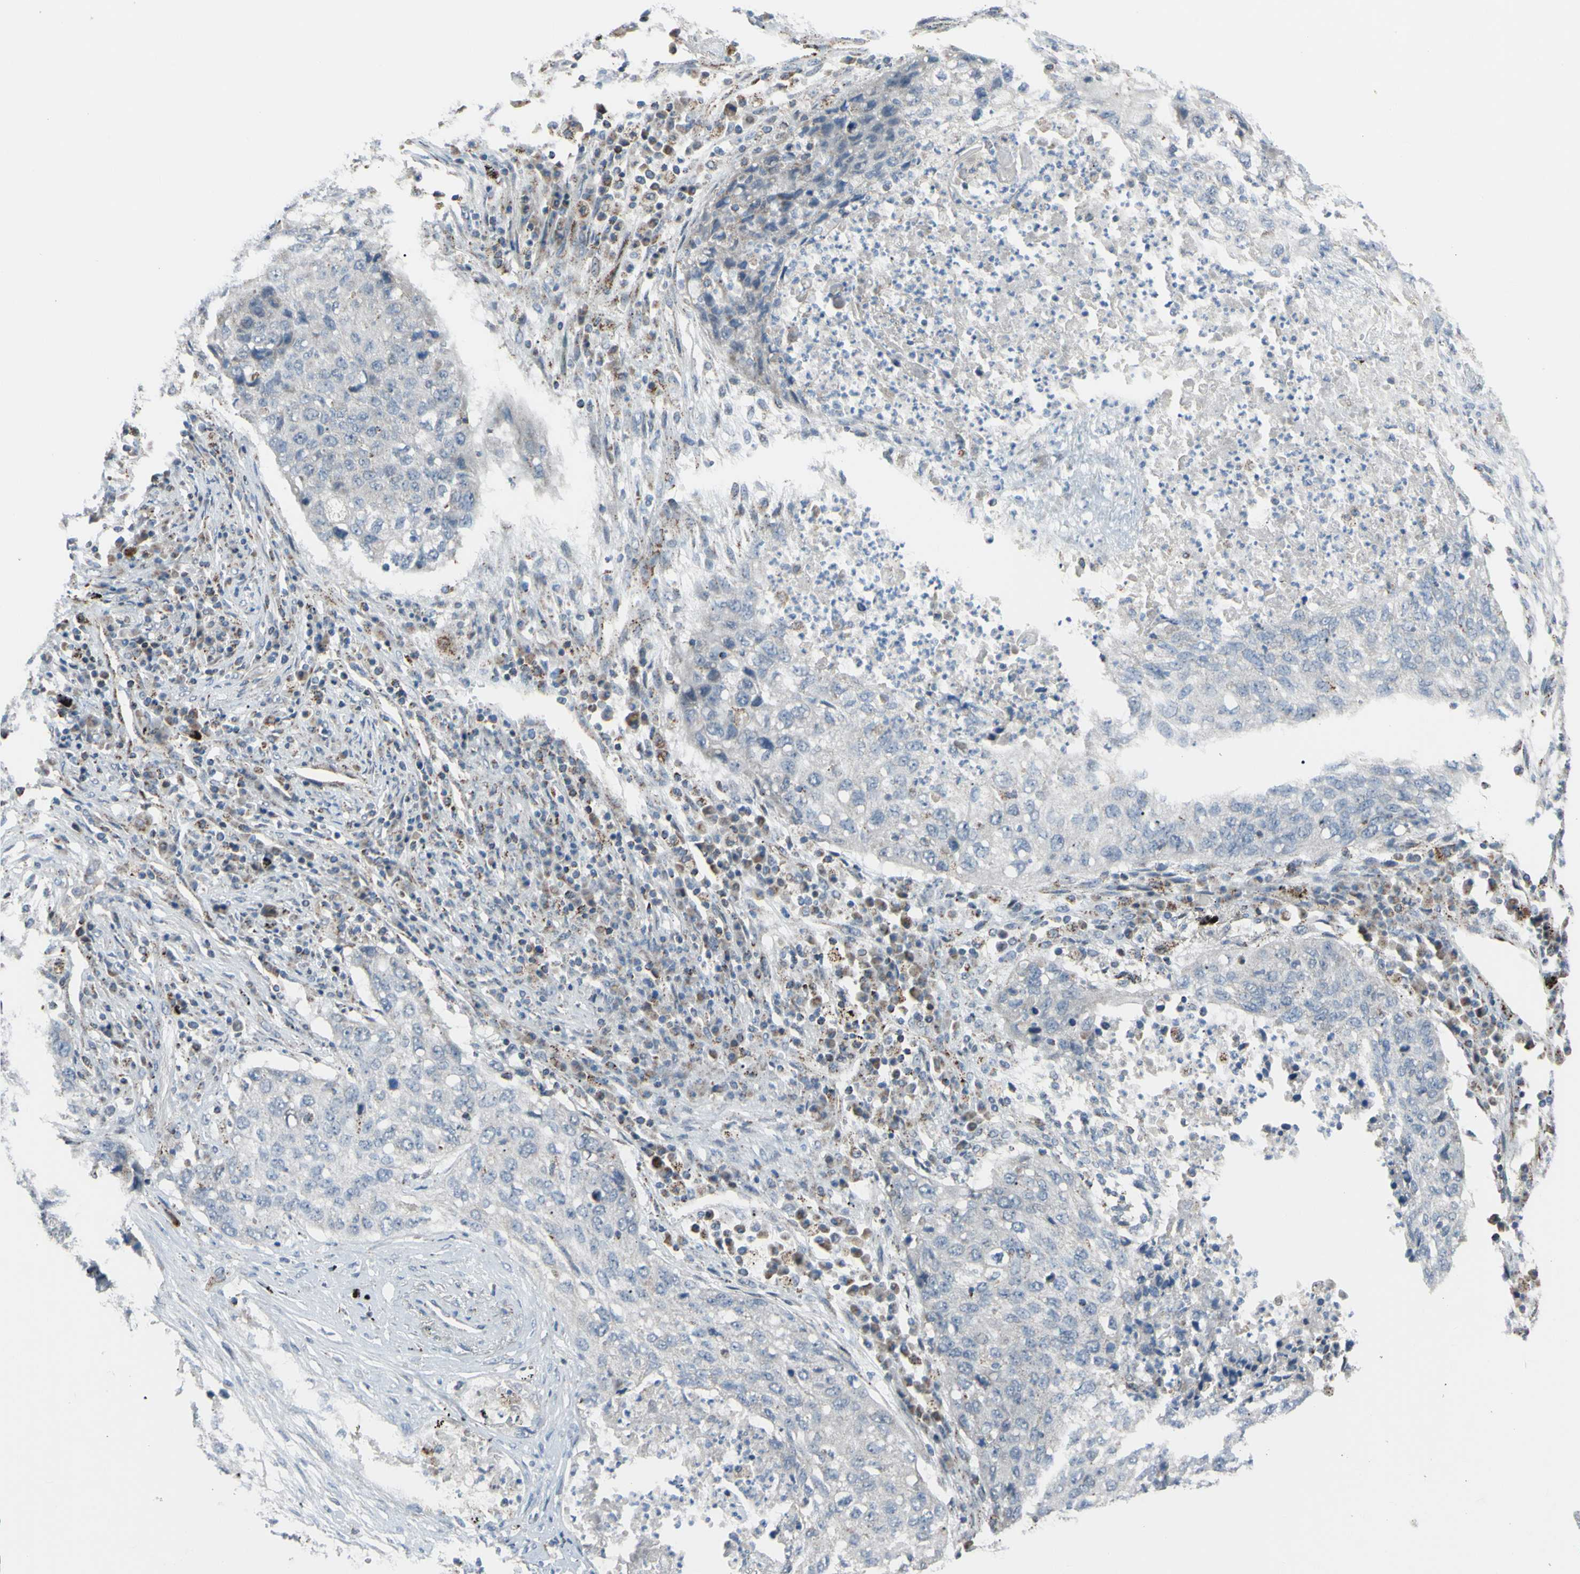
{"staining": {"intensity": "negative", "quantity": "none", "location": "none"}, "tissue": "lung cancer", "cell_type": "Tumor cells", "image_type": "cancer", "snomed": [{"axis": "morphology", "description": "Squamous cell carcinoma, NOS"}, {"axis": "topography", "description": "Lung"}], "caption": "Human lung cancer (squamous cell carcinoma) stained for a protein using immunohistochemistry (IHC) reveals no staining in tumor cells.", "gene": "GLT8D1", "patient": {"sex": "female", "age": 63}}